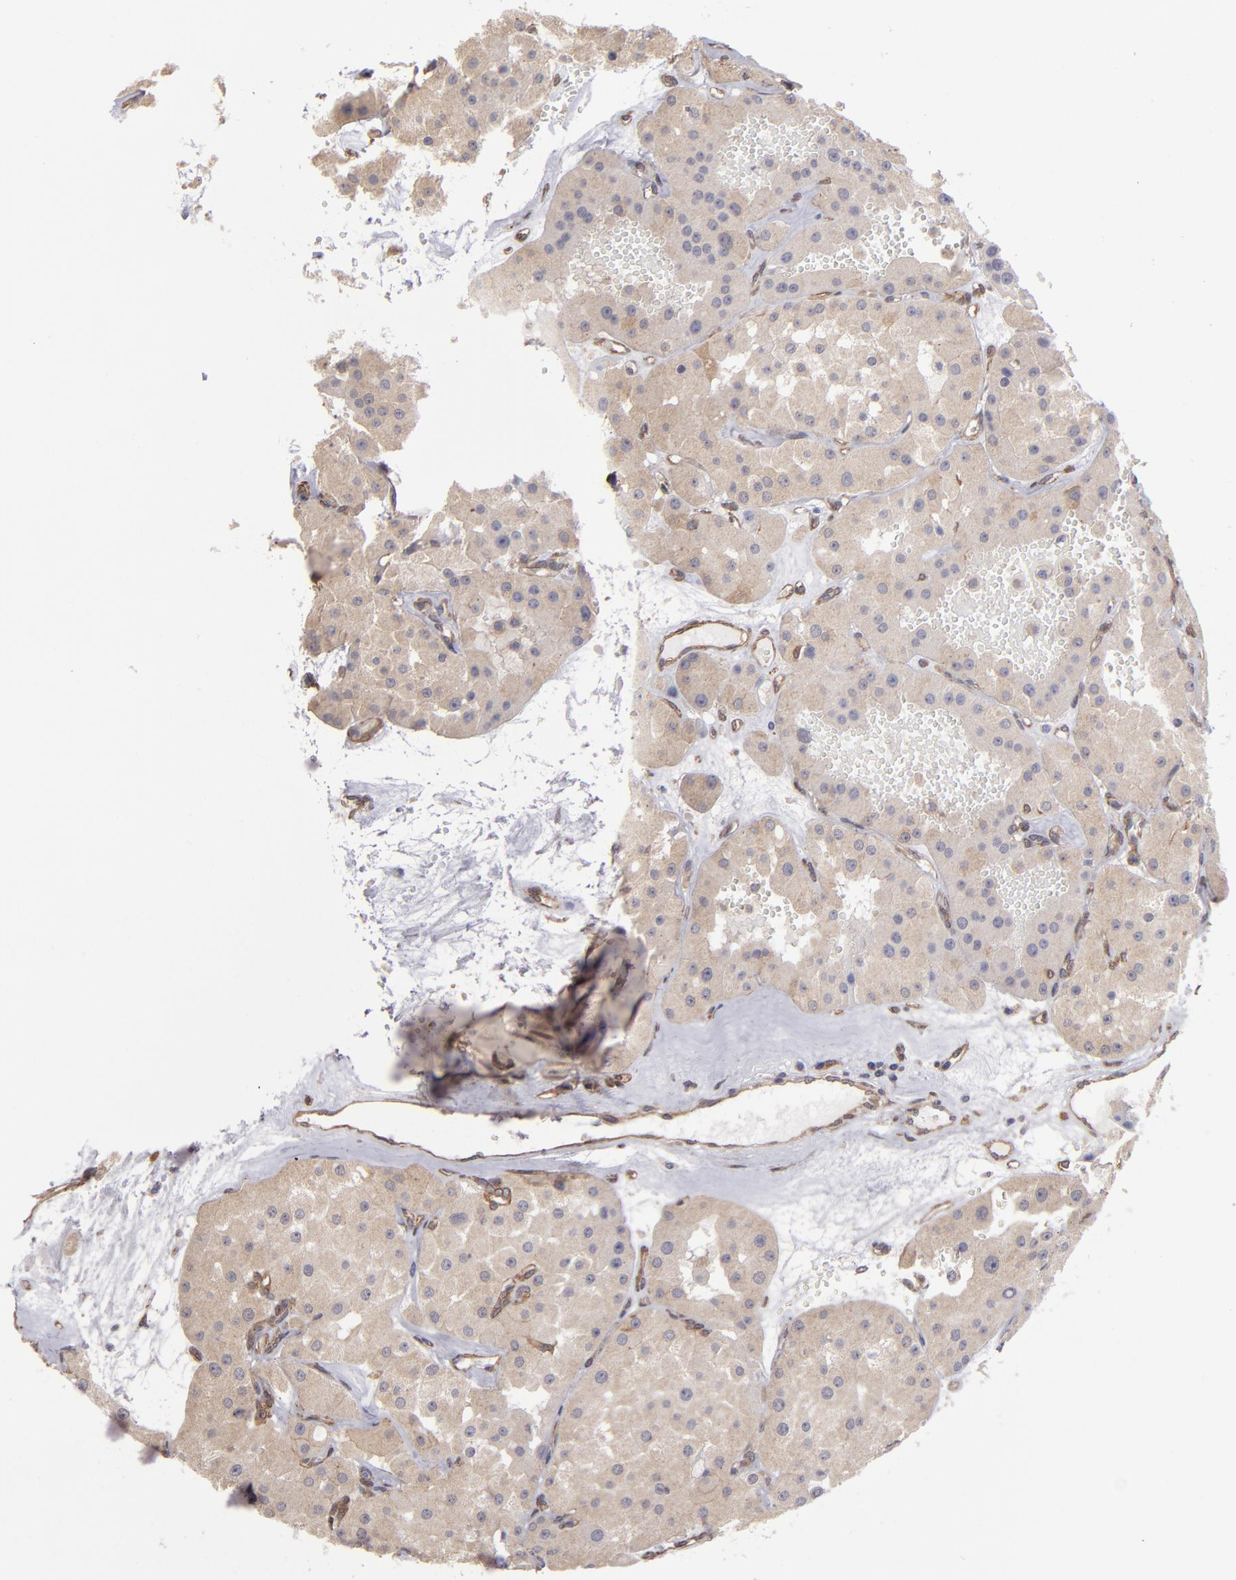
{"staining": {"intensity": "moderate", "quantity": ">75%", "location": "cytoplasmic/membranous"}, "tissue": "renal cancer", "cell_type": "Tumor cells", "image_type": "cancer", "snomed": [{"axis": "morphology", "description": "Adenocarcinoma, uncertain malignant potential"}, {"axis": "topography", "description": "Kidney"}], "caption": "Renal adenocarcinoma,  uncertain malignant potential tissue reveals moderate cytoplasmic/membranous expression in approximately >75% of tumor cells, visualized by immunohistochemistry.", "gene": "NDRG2", "patient": {"sex": "male", "age": 63}}